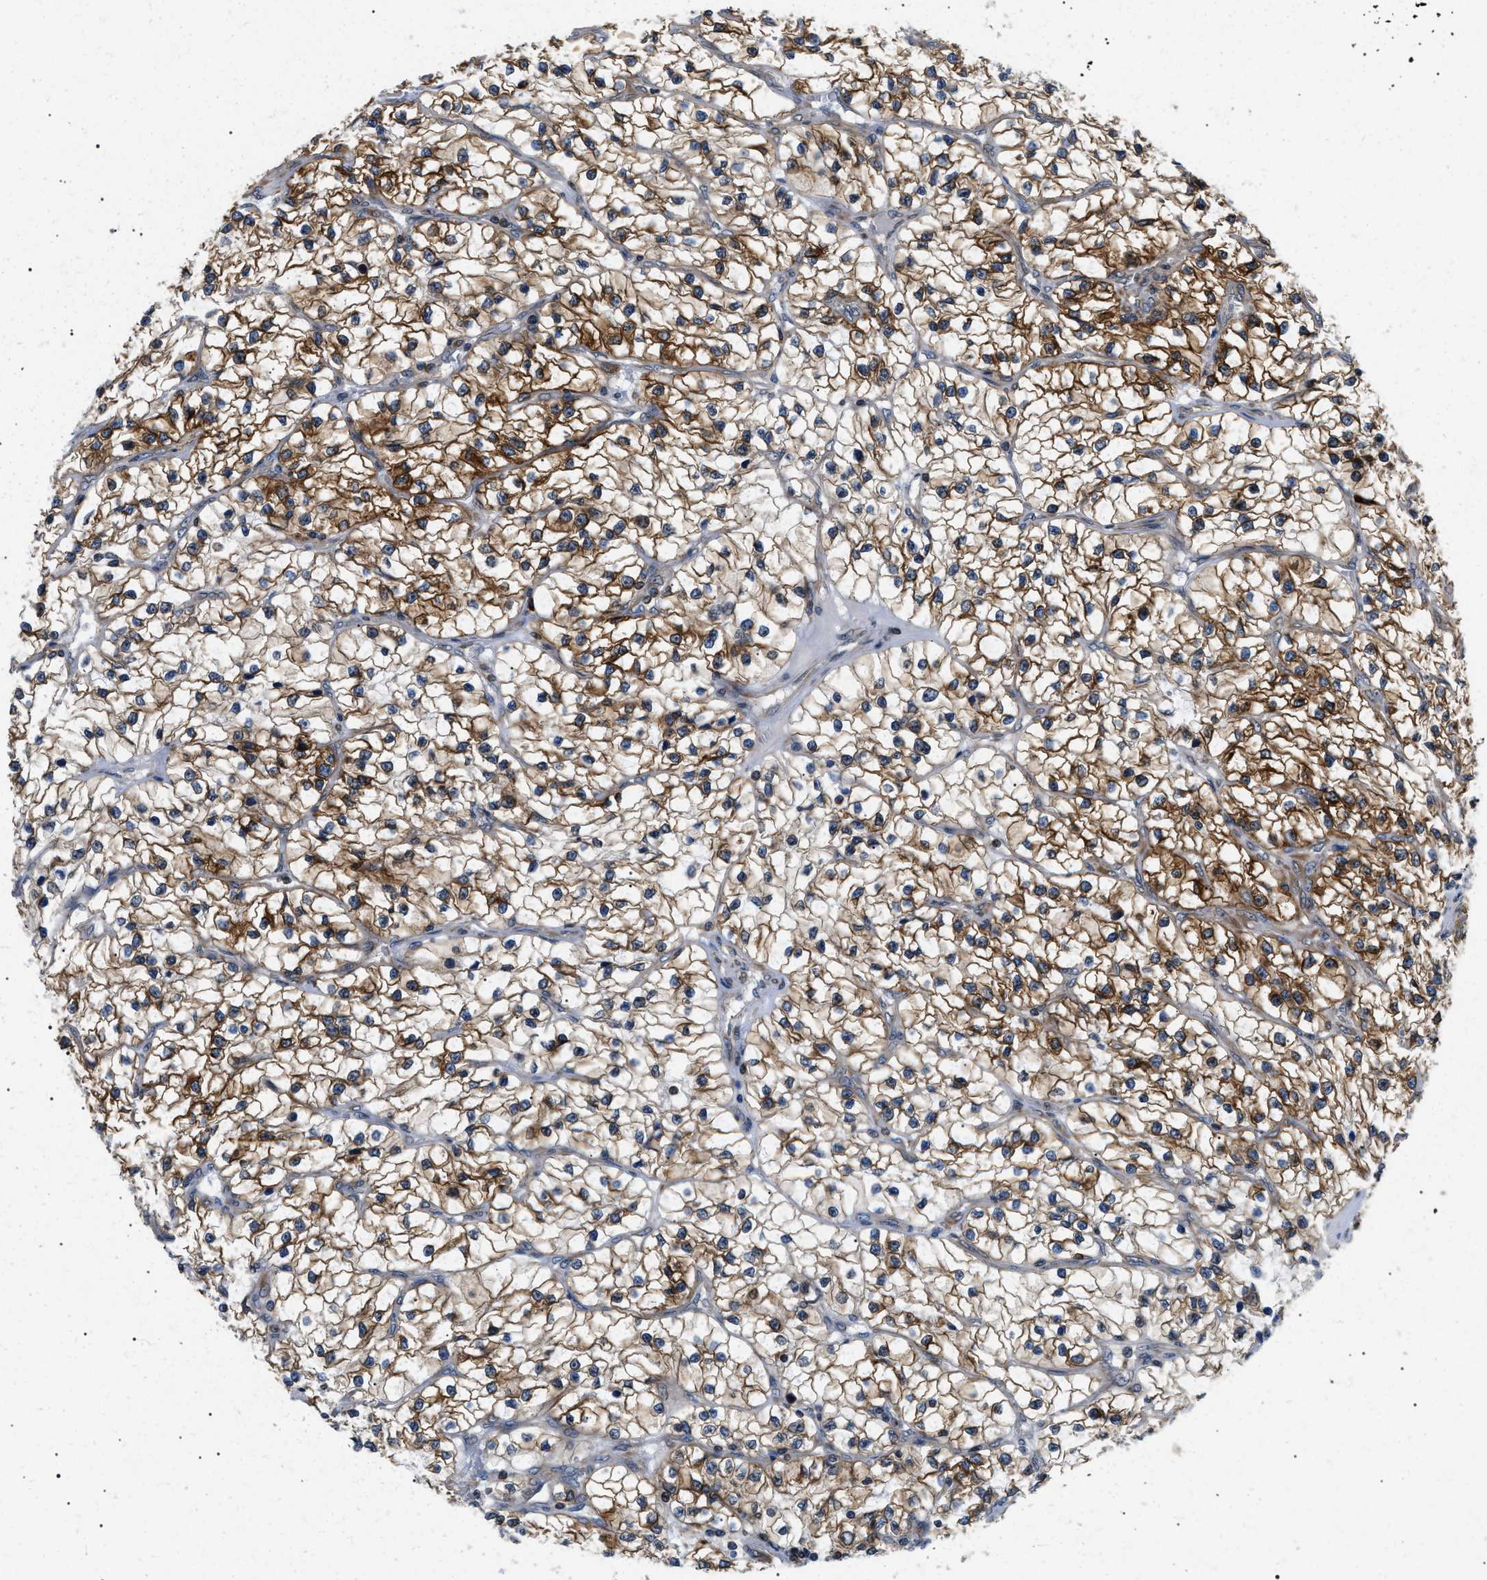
{"staining": {"intensity": "moderate", "quantity": ">75%", "location": "cytoplasmic/membranous"}, "tissue": "renal cancer", "cell_type": "Tumor cells", "image_type": "cancer", "snomed": [{"axis": "morphology", "description": "Adenocarcinoma, NOS"}, {"axis": "topography", "description": "Kidney"}], "caption": "Immunohistochemistry (IHC) (DAB (3,3'-diaminobenzidine)) staining of human renal adenocarcinoma demonstrates moderate cytoplasmic/membranous protein expression in approximately >75% of tumor cells. (DAB IHC, brown staining for protein, blue staining for nuclei).", "gene": "DERL1", "patient": {"sex": "female", "age": 57}}